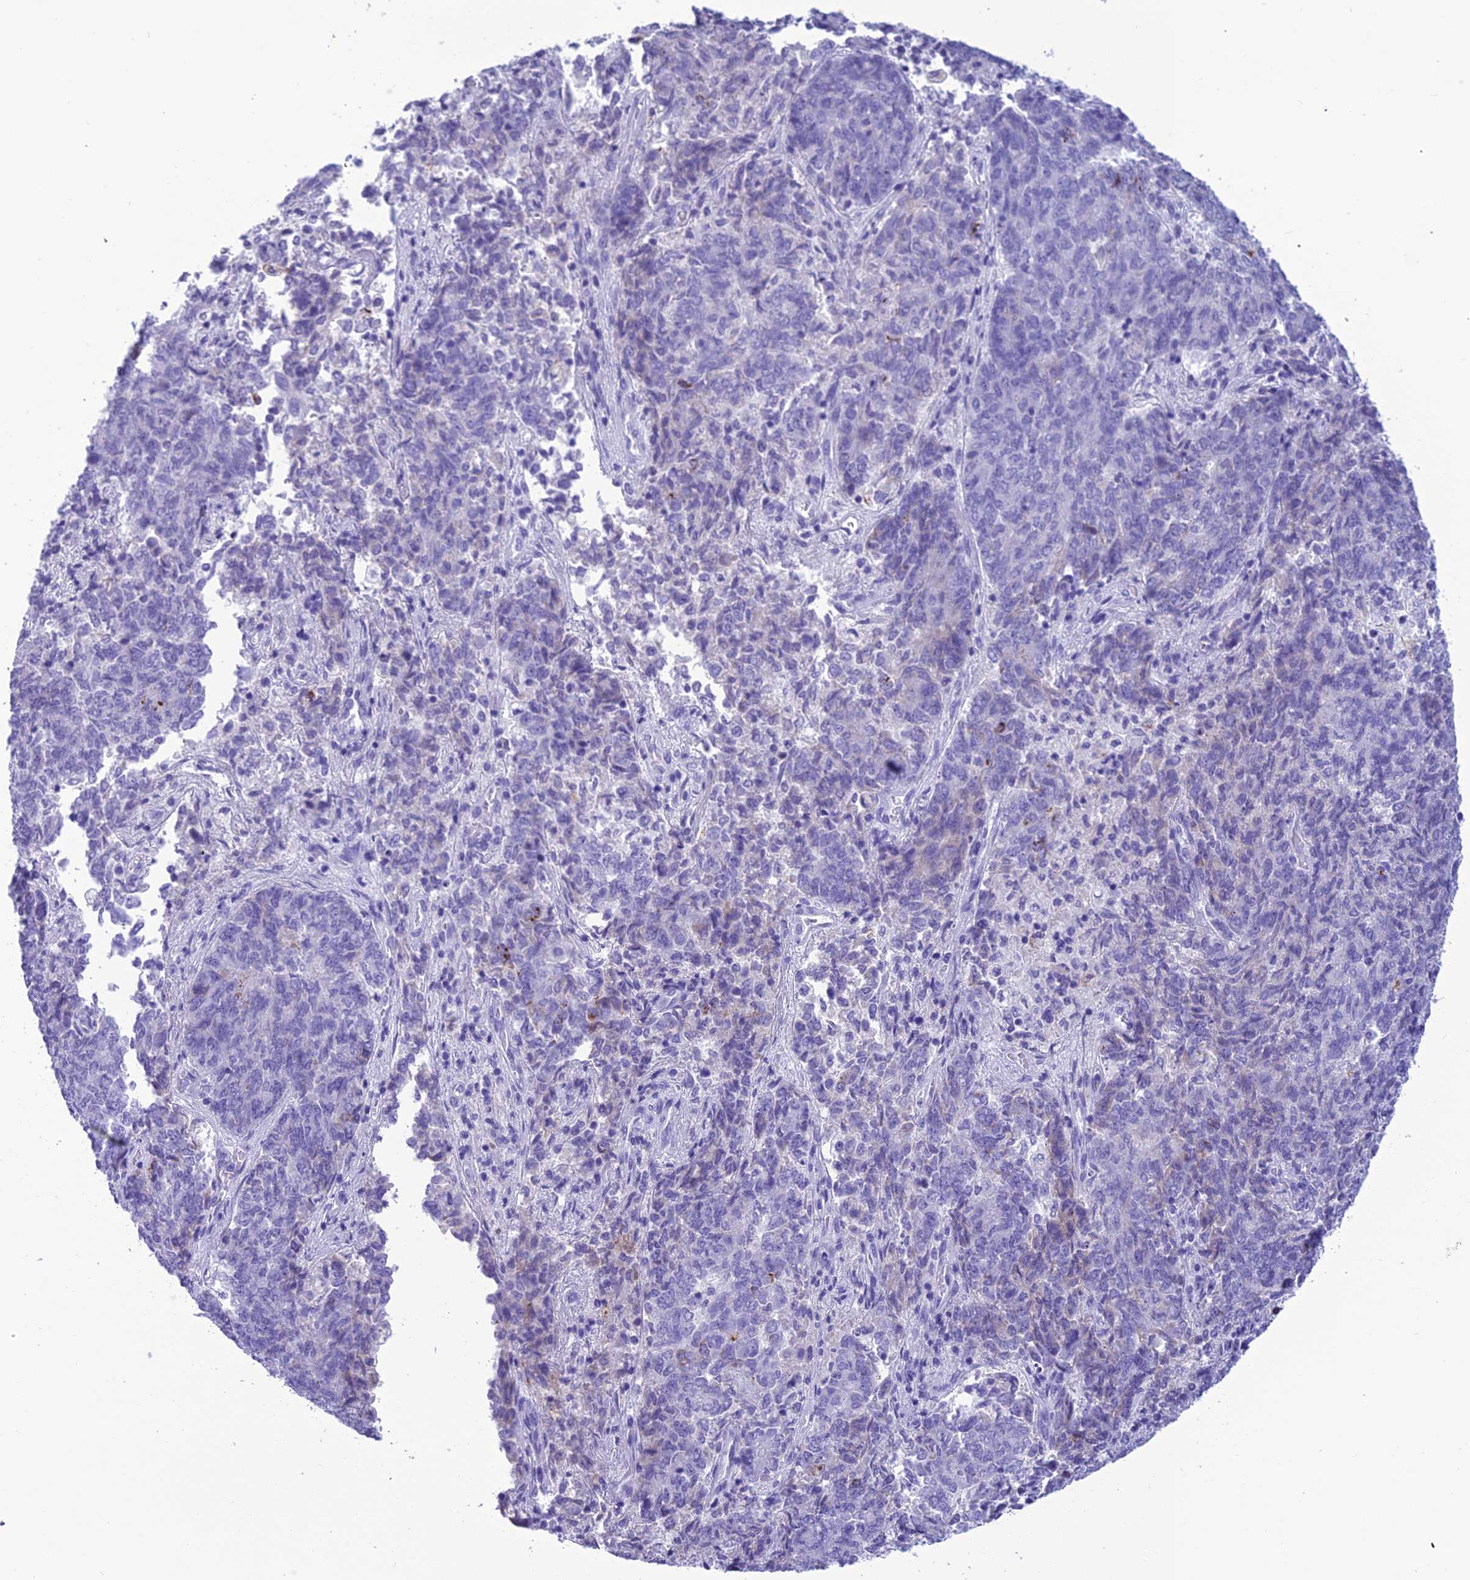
{"staining": {"intensity": "negative", "quantity": "none", "location": "none"}, "tissue": "endometrial cancer", "cell_type": "Tumor cells", "image_type": "cancer", "snomed": [{"axis": "morphology", "description": "Adenocarcinoma, NOS"}, {"axis": "topography", "description": "Endometrium"}], "caption": "An image of human endometrial cancer (adenocarcinoma) is negative for staining in tumor cells.", "gene": "TRAM1L1", "patient": {"sex": "female", "age": 80}}